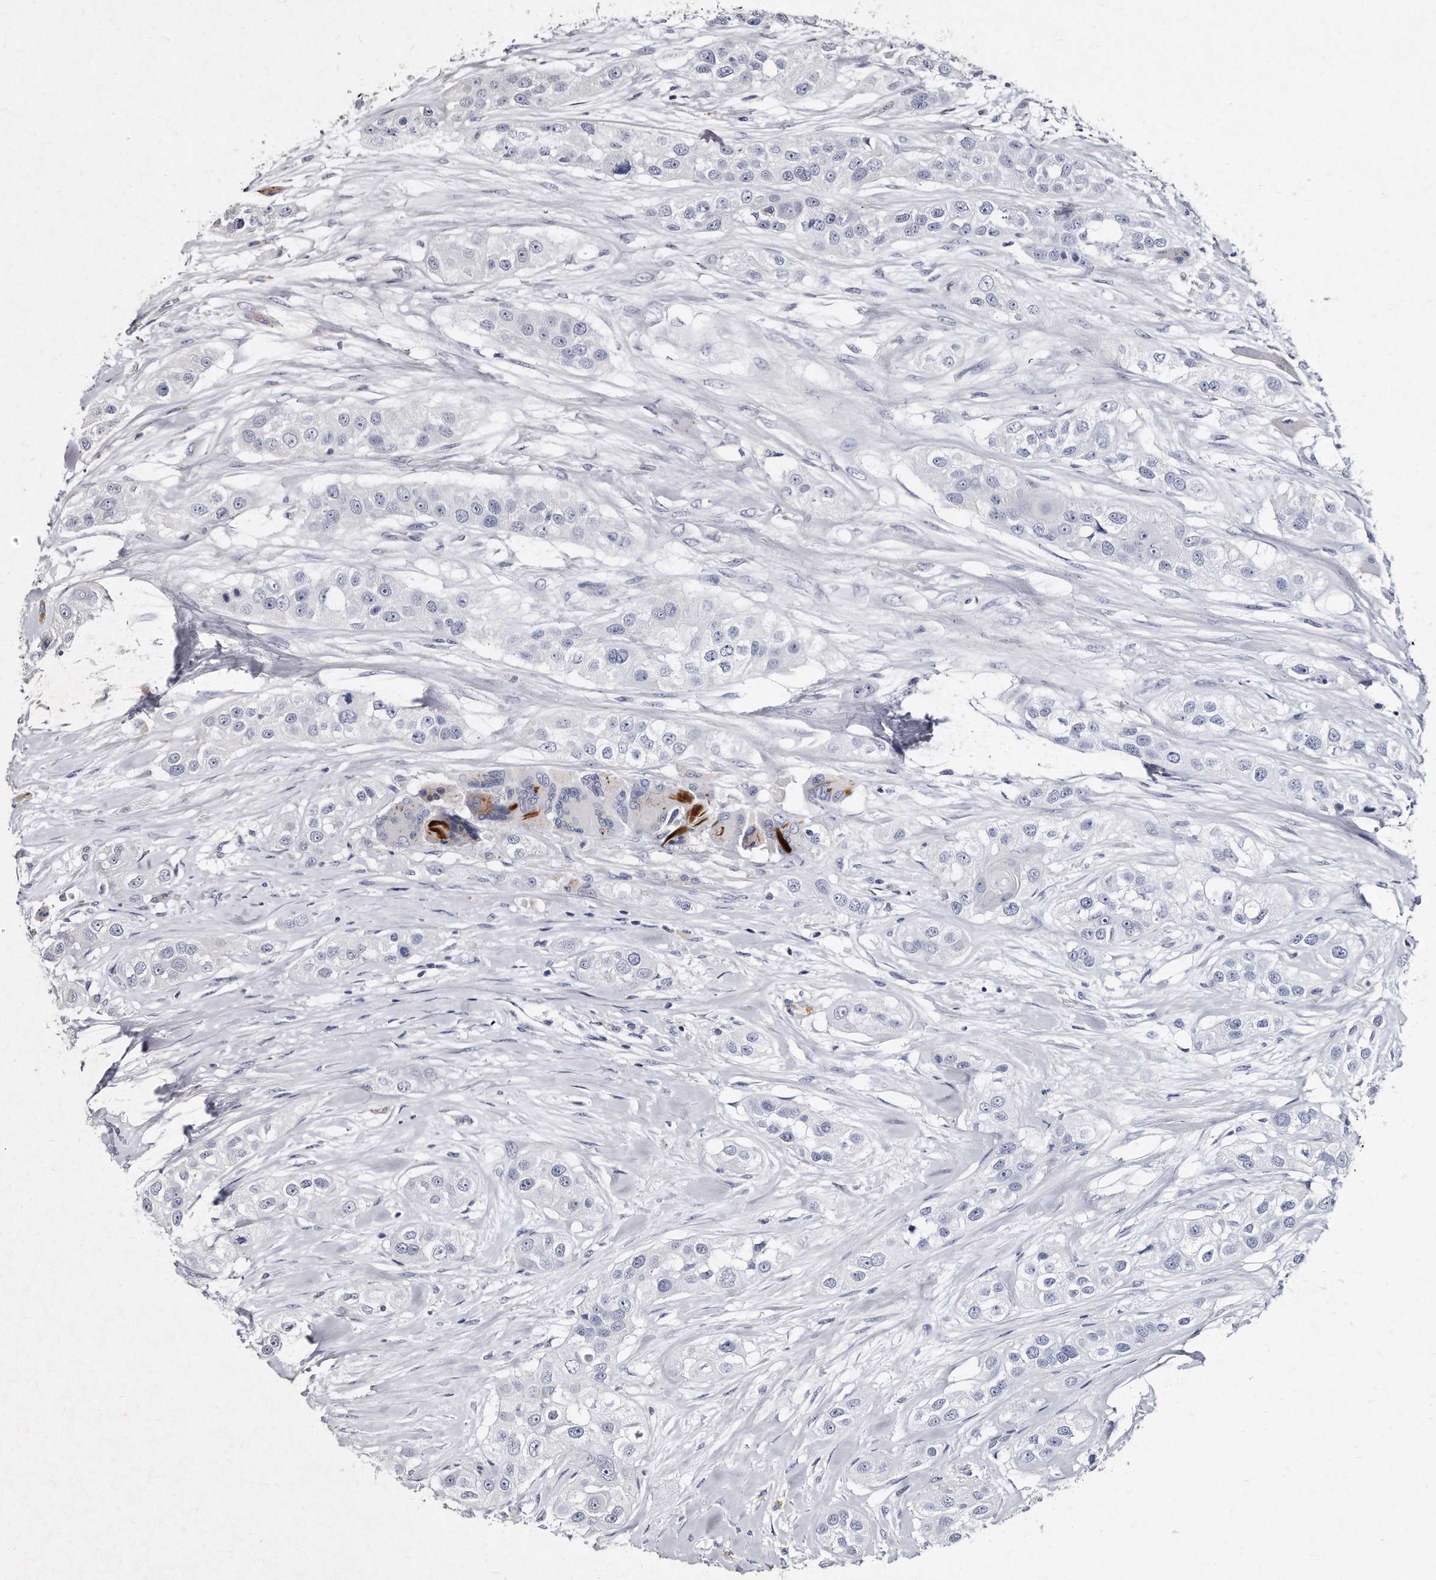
{"staining": {"intensity": "negative", "quantity": "none", "location": "none"}, "tissue": "head and neck cancer", "cell_type": "Tumor cells", "image_type": "cancer", "snomed": [{"axis": "morphology", "description": "Normal tissue, NOS"}, {"axis": "morphology", "description": "Squamous cell carcinoma, NOS"}, {"axis": "topography", "description": "Skeletal muscle"}, {"axis": "topography", "description": "Head-Neck"}], "caption": "Squamous cell carcinoma (head and neck) was stained to show a protein in brown. There is no significant positivity in tumor cells. Brightfield microscopy of IHC stained with DAB (brown) and hematoxylin (blue), captured at high magnification.", "gene": "KLHDC3", "patient": {"sex": "male", "age": 51}}